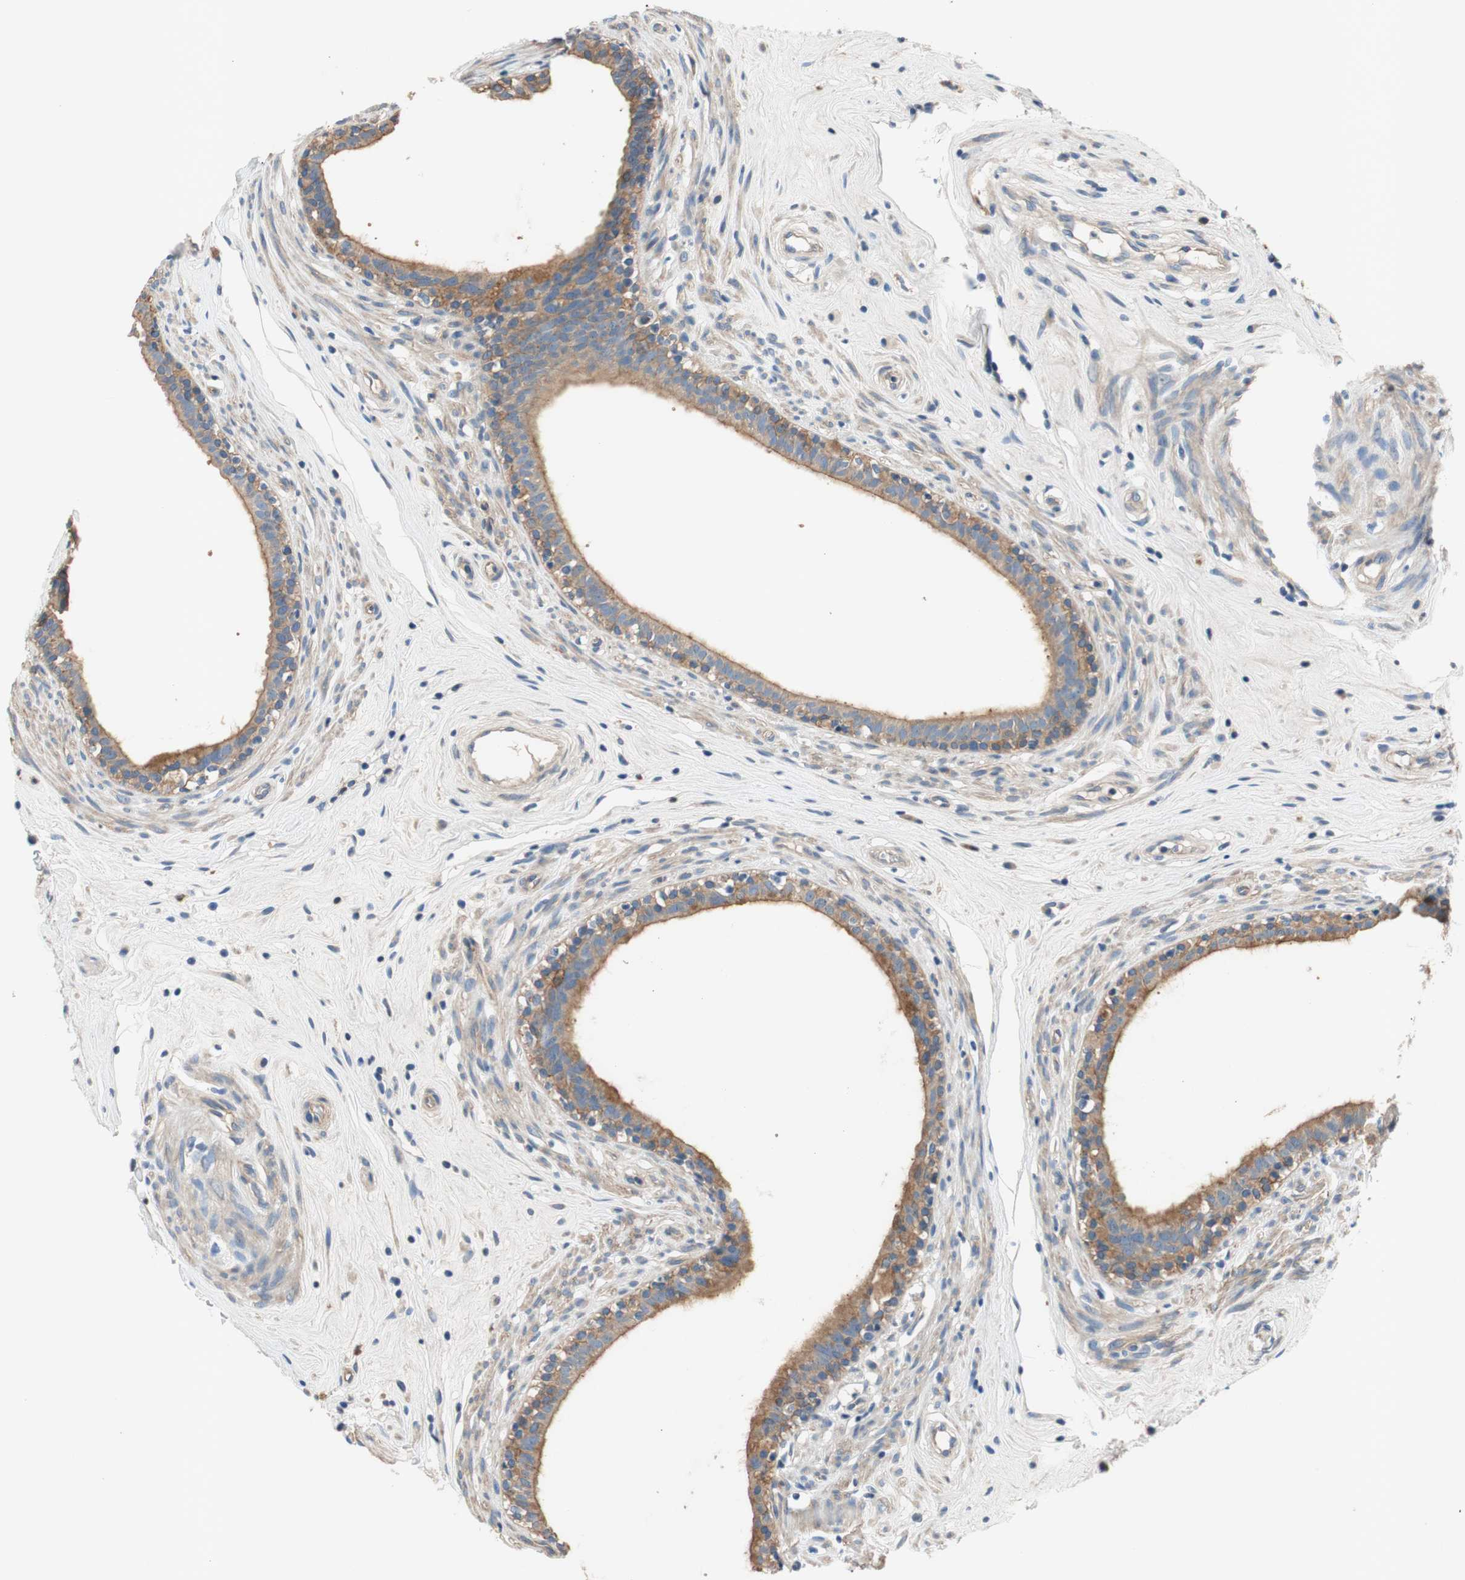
{"staining": {"intensity": "moderate", "quantity": "25%-75%", "location": "cytoplasmic/membranous"}, "tissue": "epididymis", "cell_type": "Glandular cells", "image_type": "normal", "snomed": [{"axis": "morphology", "description": "Normal tissue, NOS"}, {"axis": "morphology", "description": "Inflammation, NOS"}, {"axis": "topography", "description": "Epididymis"}], "caption": "DAB immunohistochemical staining of normal human epididymis exhibits moderate cytoplasmic/membranous protein expression in approximately 25%-75% of glandular cells.", "gene": "CALML3", "patient": {"sex": "male", "age": 84}}